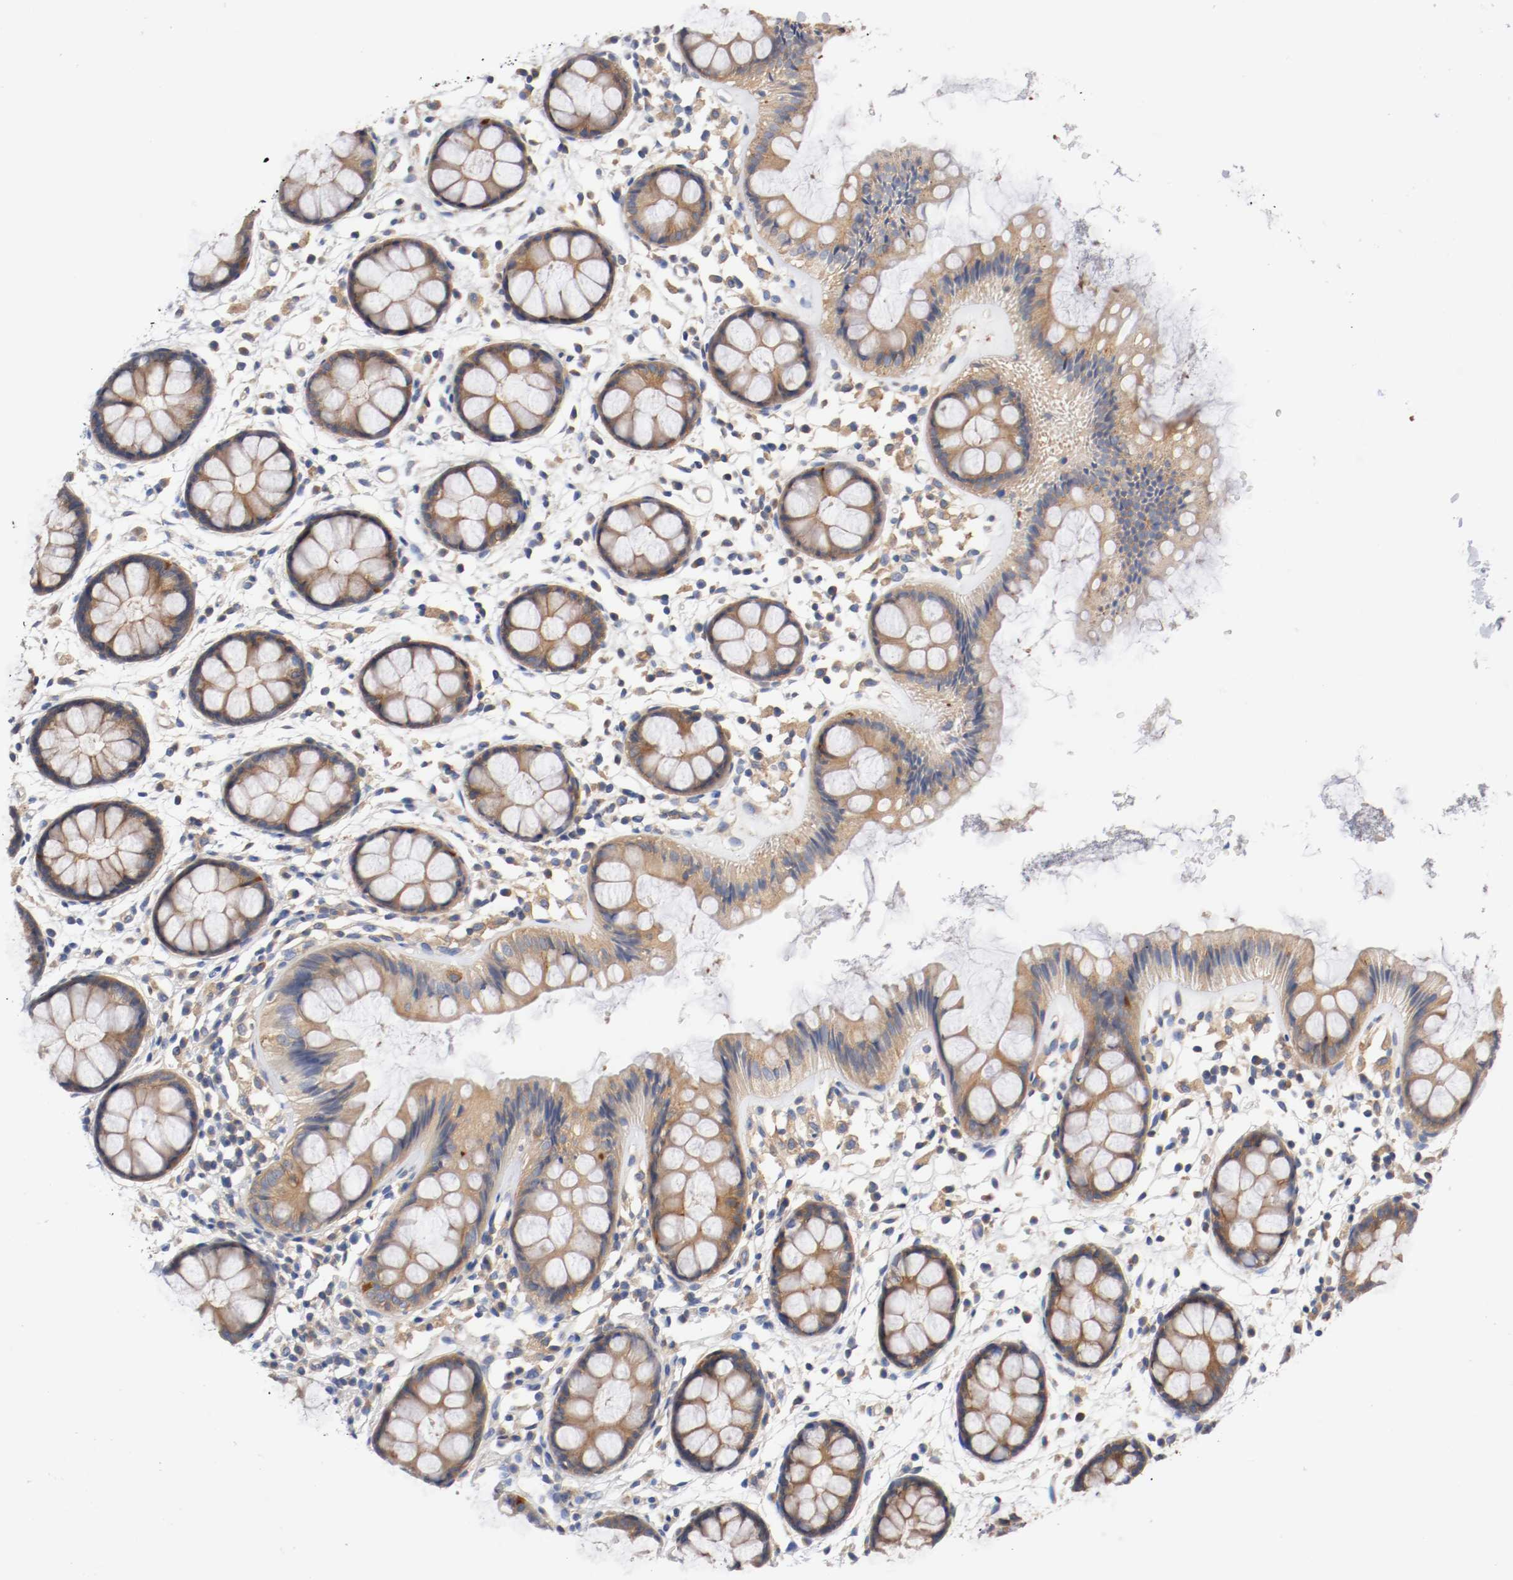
{"staining": {"intensity": "moderate", "quantity": ">75%", "location": "cytoplasmic/membranous"}, "tissue": "rectum", "cell_type": "Glandular cells", "image_type": "normal", "snomed": [{"axis": "morphology", "description": "Normal tissue, NOS"}, {"axis": "topography", "description": "Rectum"}], "caption": "An immunohistochemistry (IHC) photomicrograph of unremarkable tissue is shown. Protein staining in brown shows moderate cytoplasmic/membranous positivity in rectum within glandular cells.", "gene": "HGS", "patient": {"sex": "female", "age": 66}}